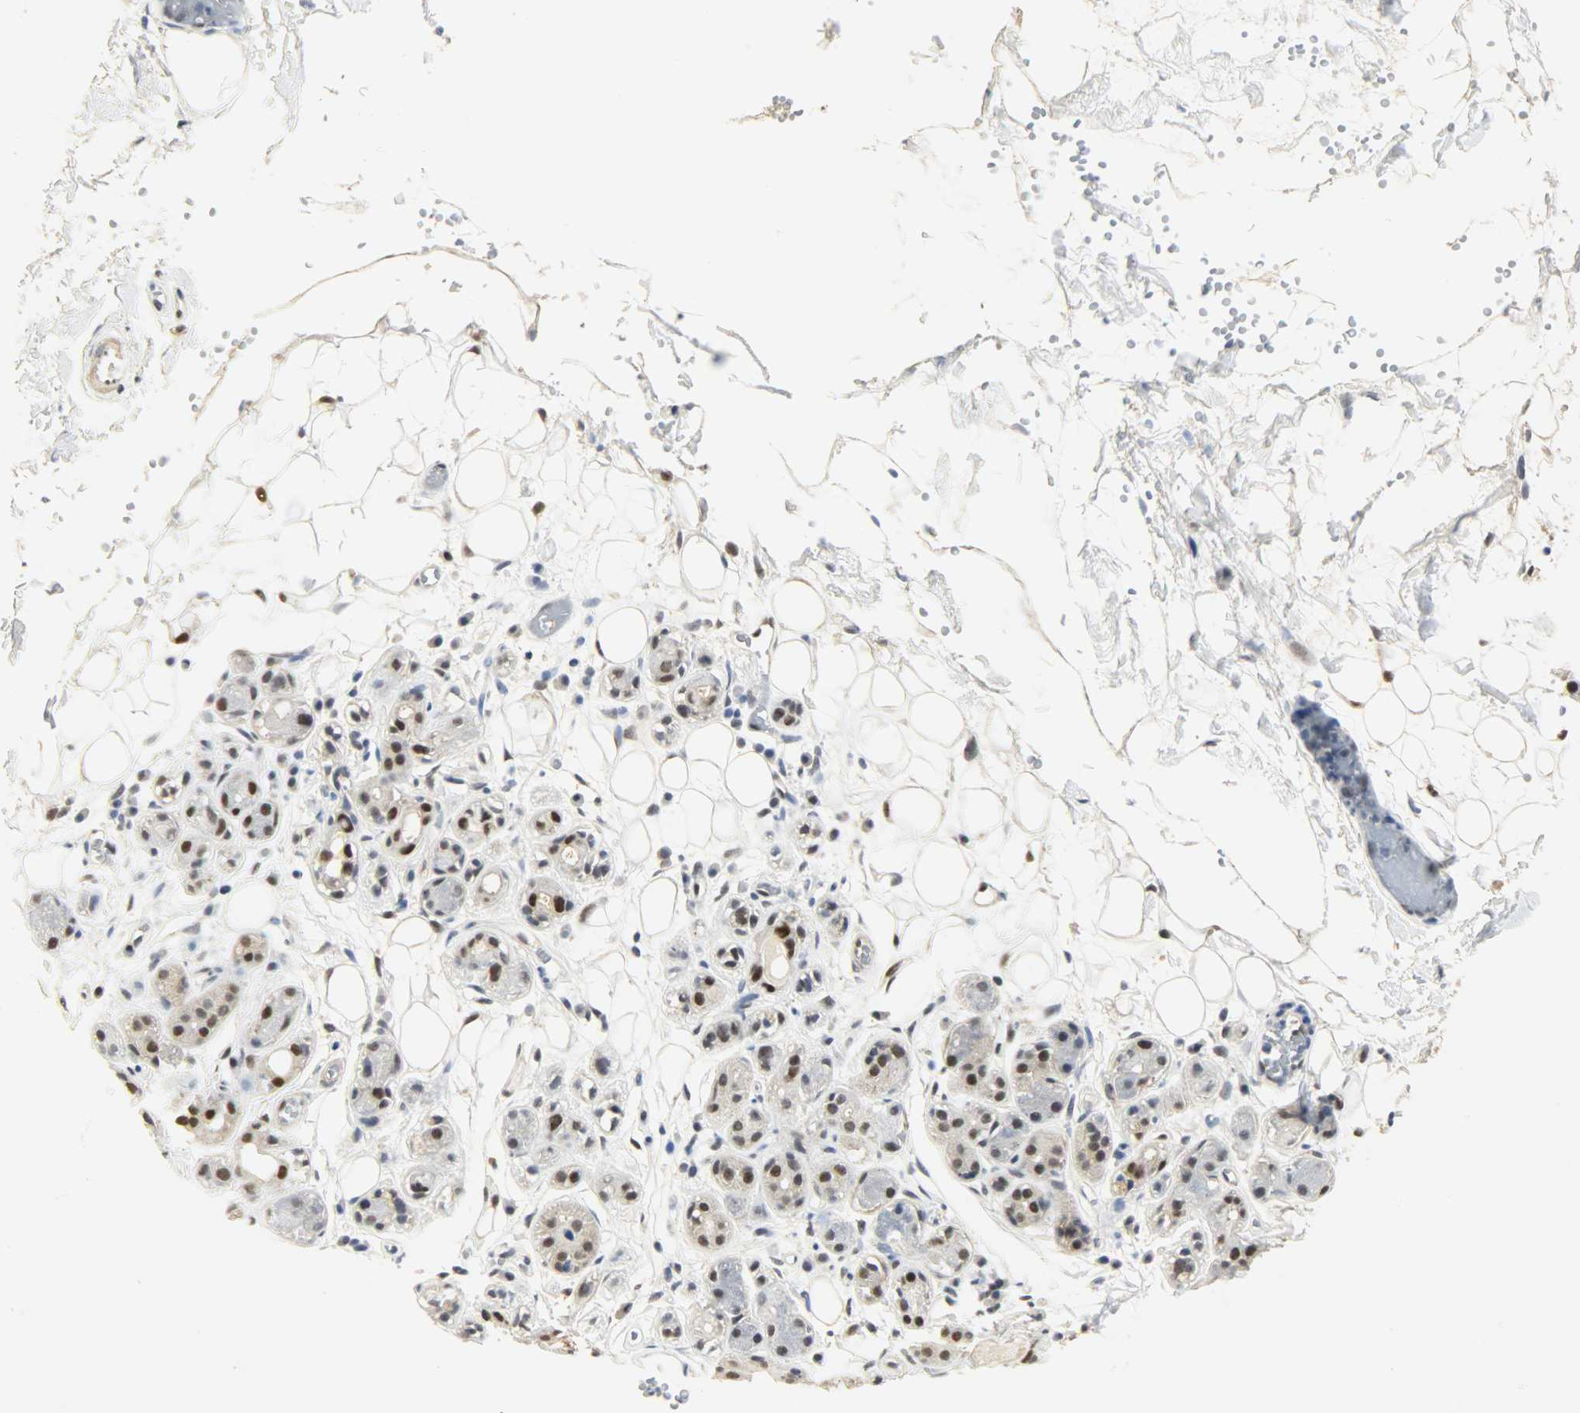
{"staining": {"intensity": "moderate", "quantity": "25%-75%", "location": "nuclear"}, "tissue": "salivary gland", "cell_type": "Glandular cells", "image_type": "normal", "snomed": [{"axis": "morphology", "description": "Normal tissue, NOS"}, {"axis": "topography", "description": "Salivary gland"}], "caption": "Immunohistochemical staining of benign human salivary gland shows 25%-75% levels of moderate nuclear protein expression in approximately 25%-75% of glandular cells. Using DAB (3,3'-diaminobenzidine) (brown) and hematoxylin (blue) stains, captured at high magnification using brightfield microscopy.", "gene": "NPEPL1", "patient": {"sex": "male", "age": 54}}